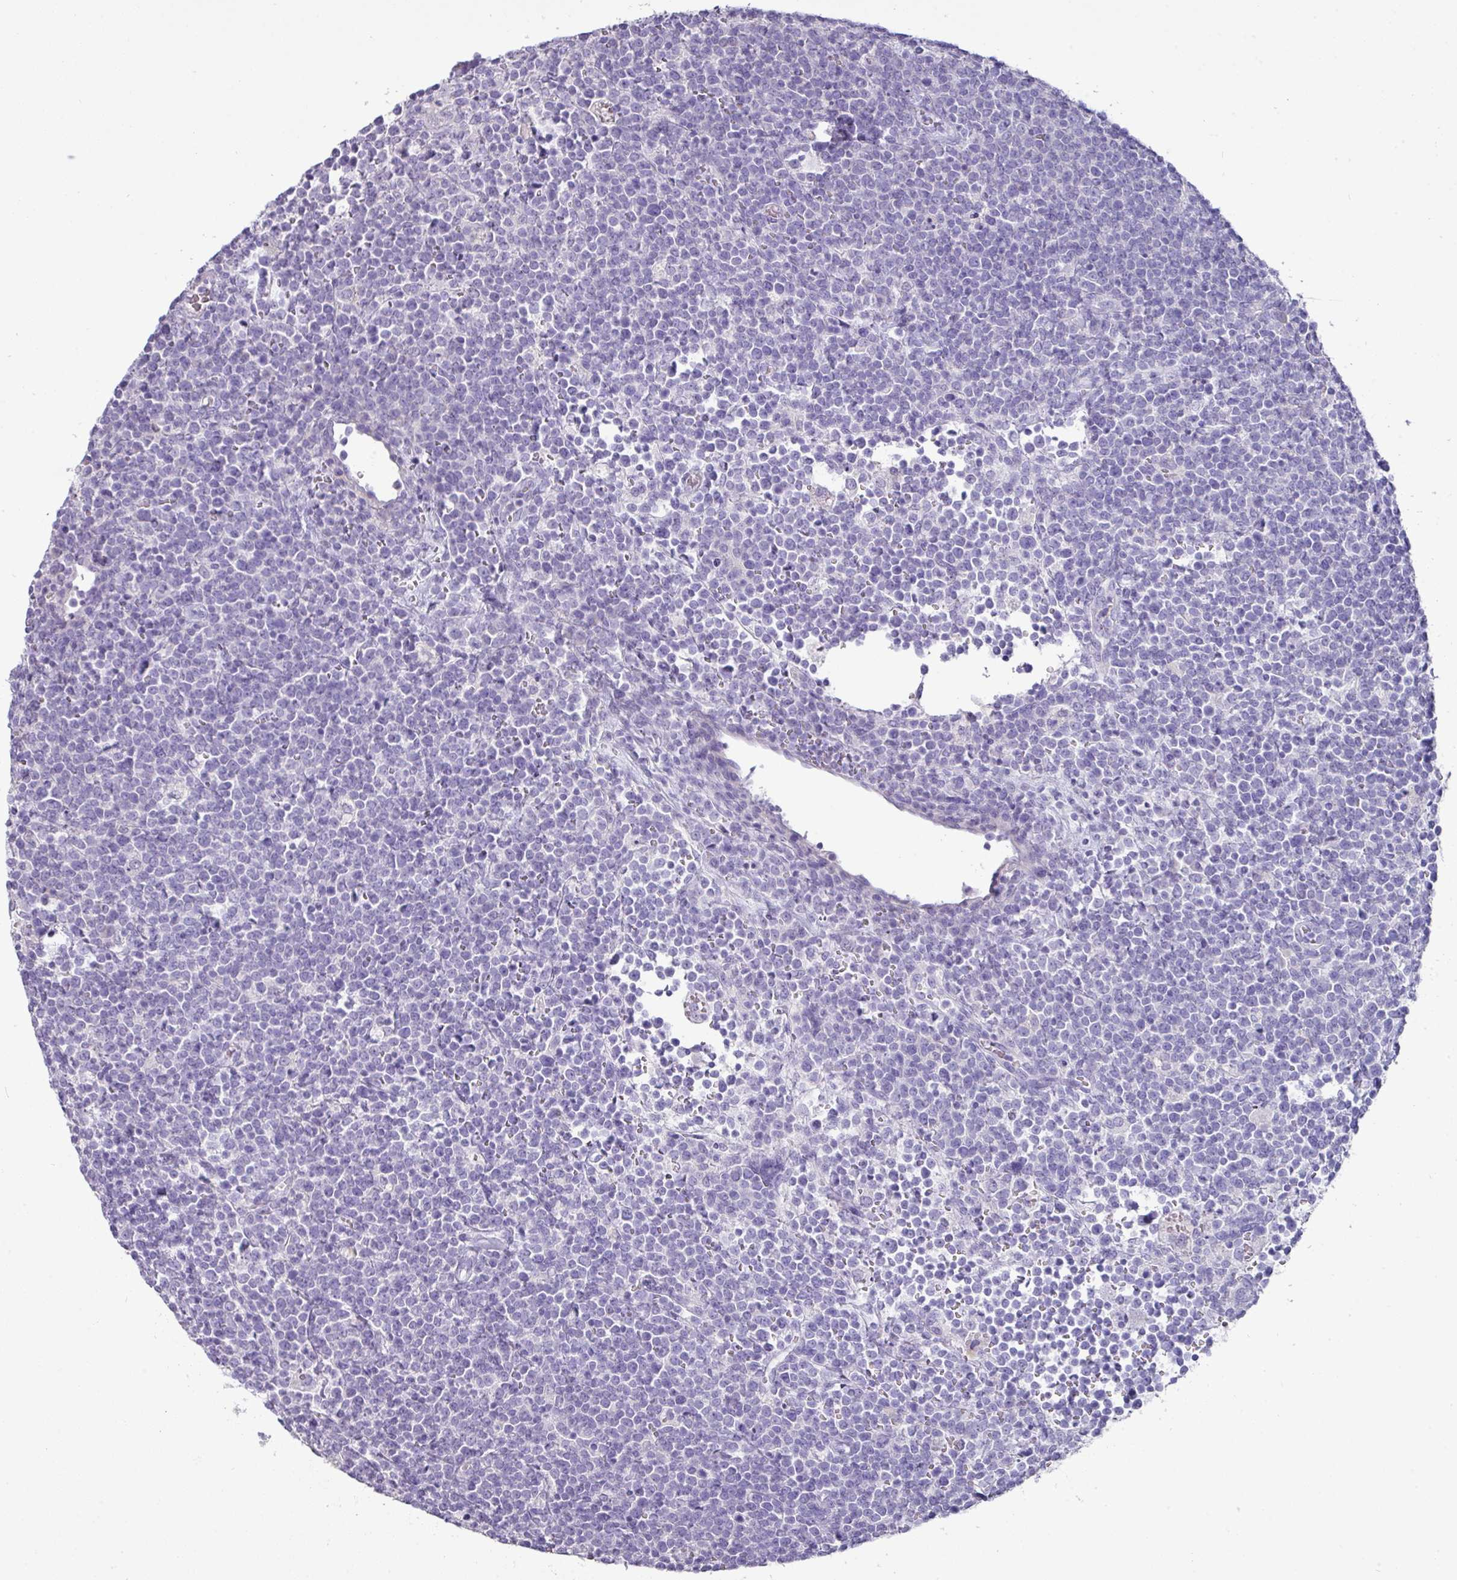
{"staining": {"intensity": "negative", "quantity": "none", "location": "none"}, "tissue": "lymphoma", "cell_type": "Tumor cells", "image_type": "cancer", "snomed": [{"axis": "morphology", "description": "Malignant lymphoma, non-Hodgkin's type, High grade"}, {"axis": "topography", "description": "Lymph node"}], "caption": "Tumor cells are negative for protein expression in human high-grade malignant lymphoma, non-Hodgkin's type. Brightfield microscopy of IHC stained with DAB (brown) and hematoxylin (blue), captured at high magnification.", "gene": "GSTA3", "patient": {"sex": "male", "age": 61}}